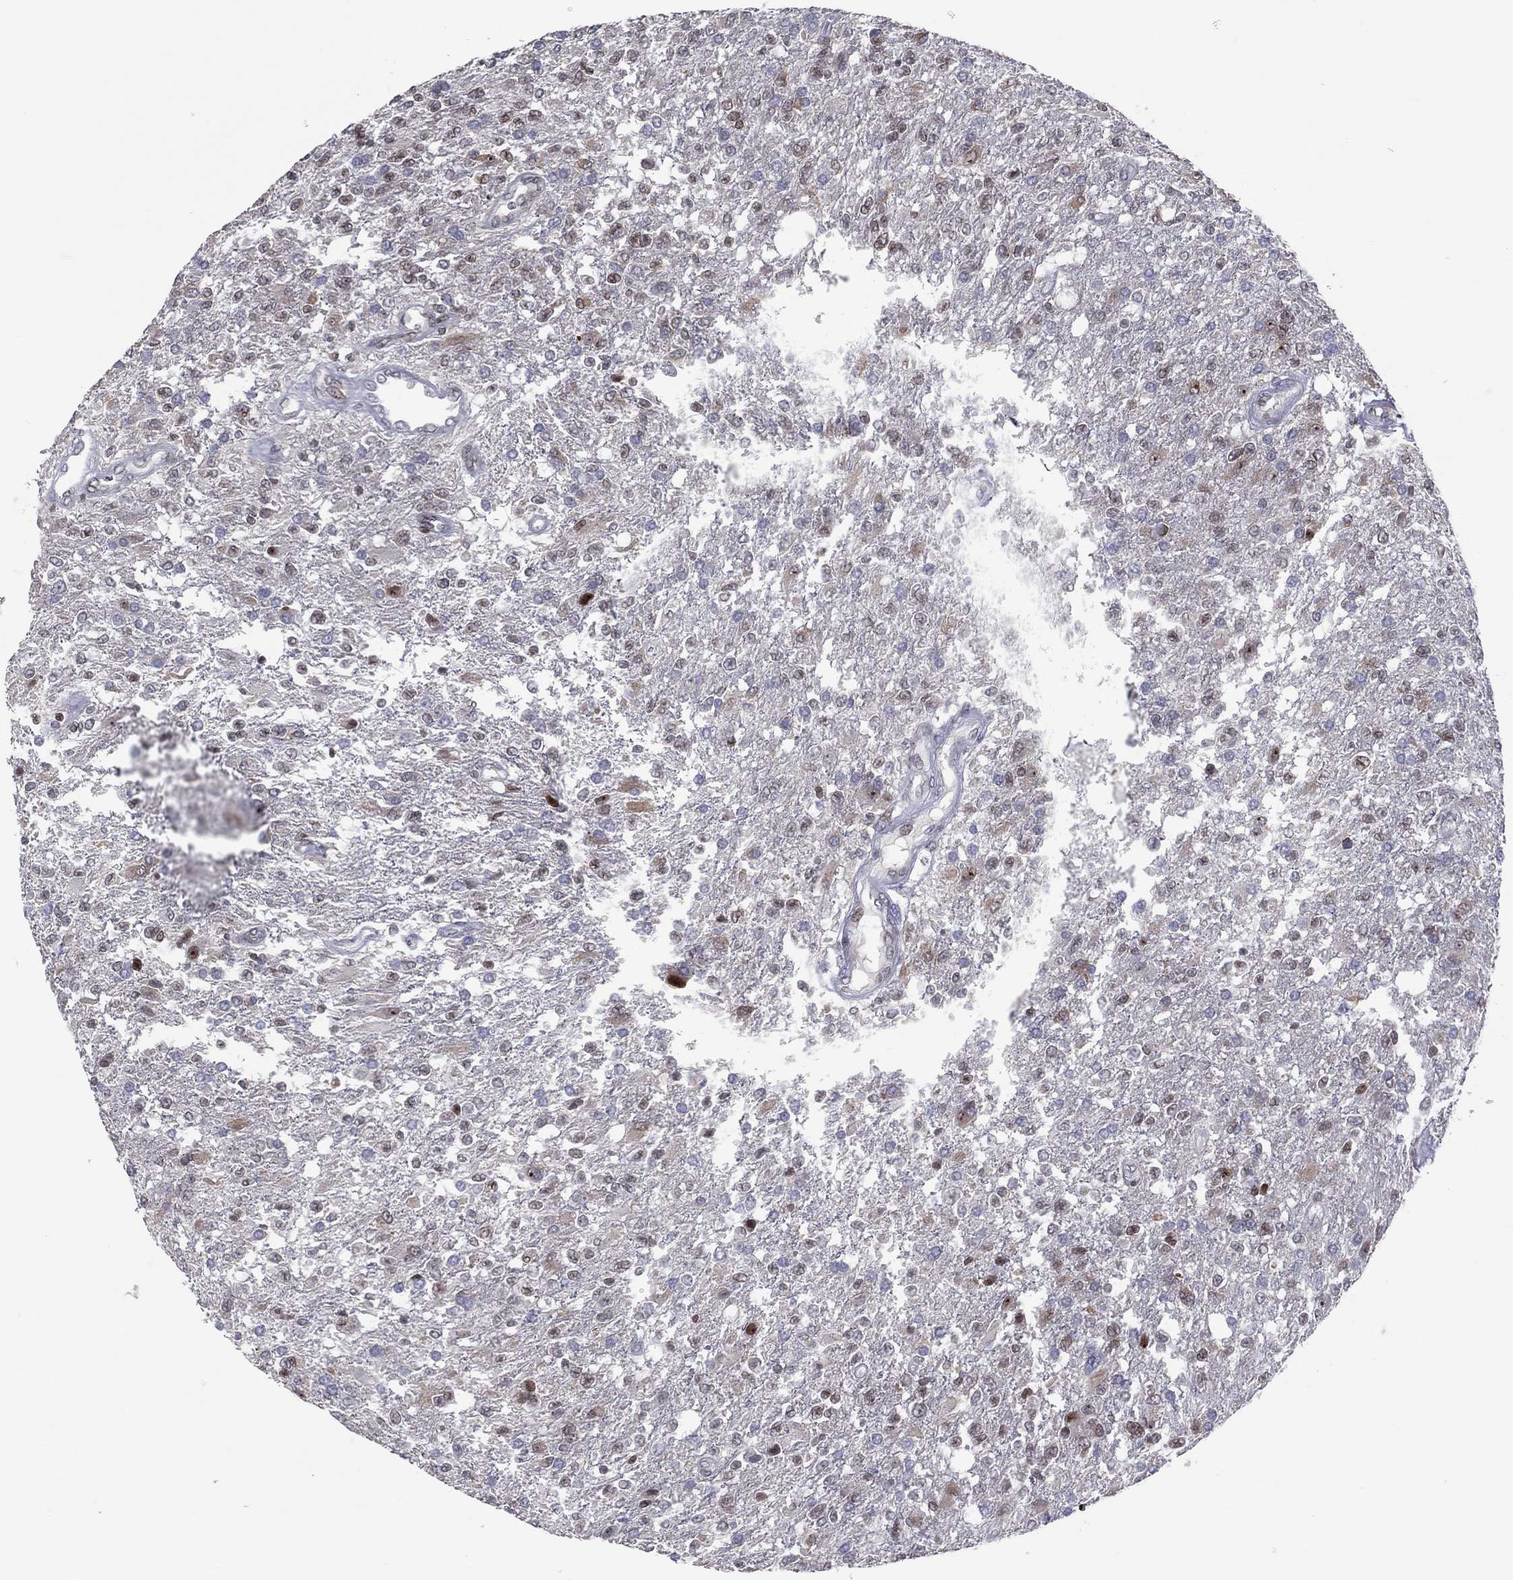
{"staining": {"intensity": "strong", "quantity": "<25%", "location": "nuclear"}, "tissue": "glioma", "cell_type": "Tumor cells", "image_type": "cancer", "snomed": [{"axis": "morphology", "description": "Glioma, malignant, High grade"}, {"axis": "topography", "description": "Brain"}], "caption": "The immunohistochemical stain labels strong nuclear expression in tumor cells of glioma tissue.", "gene": "DBF4B", "patient": {"sex": "male", "age": 56}}